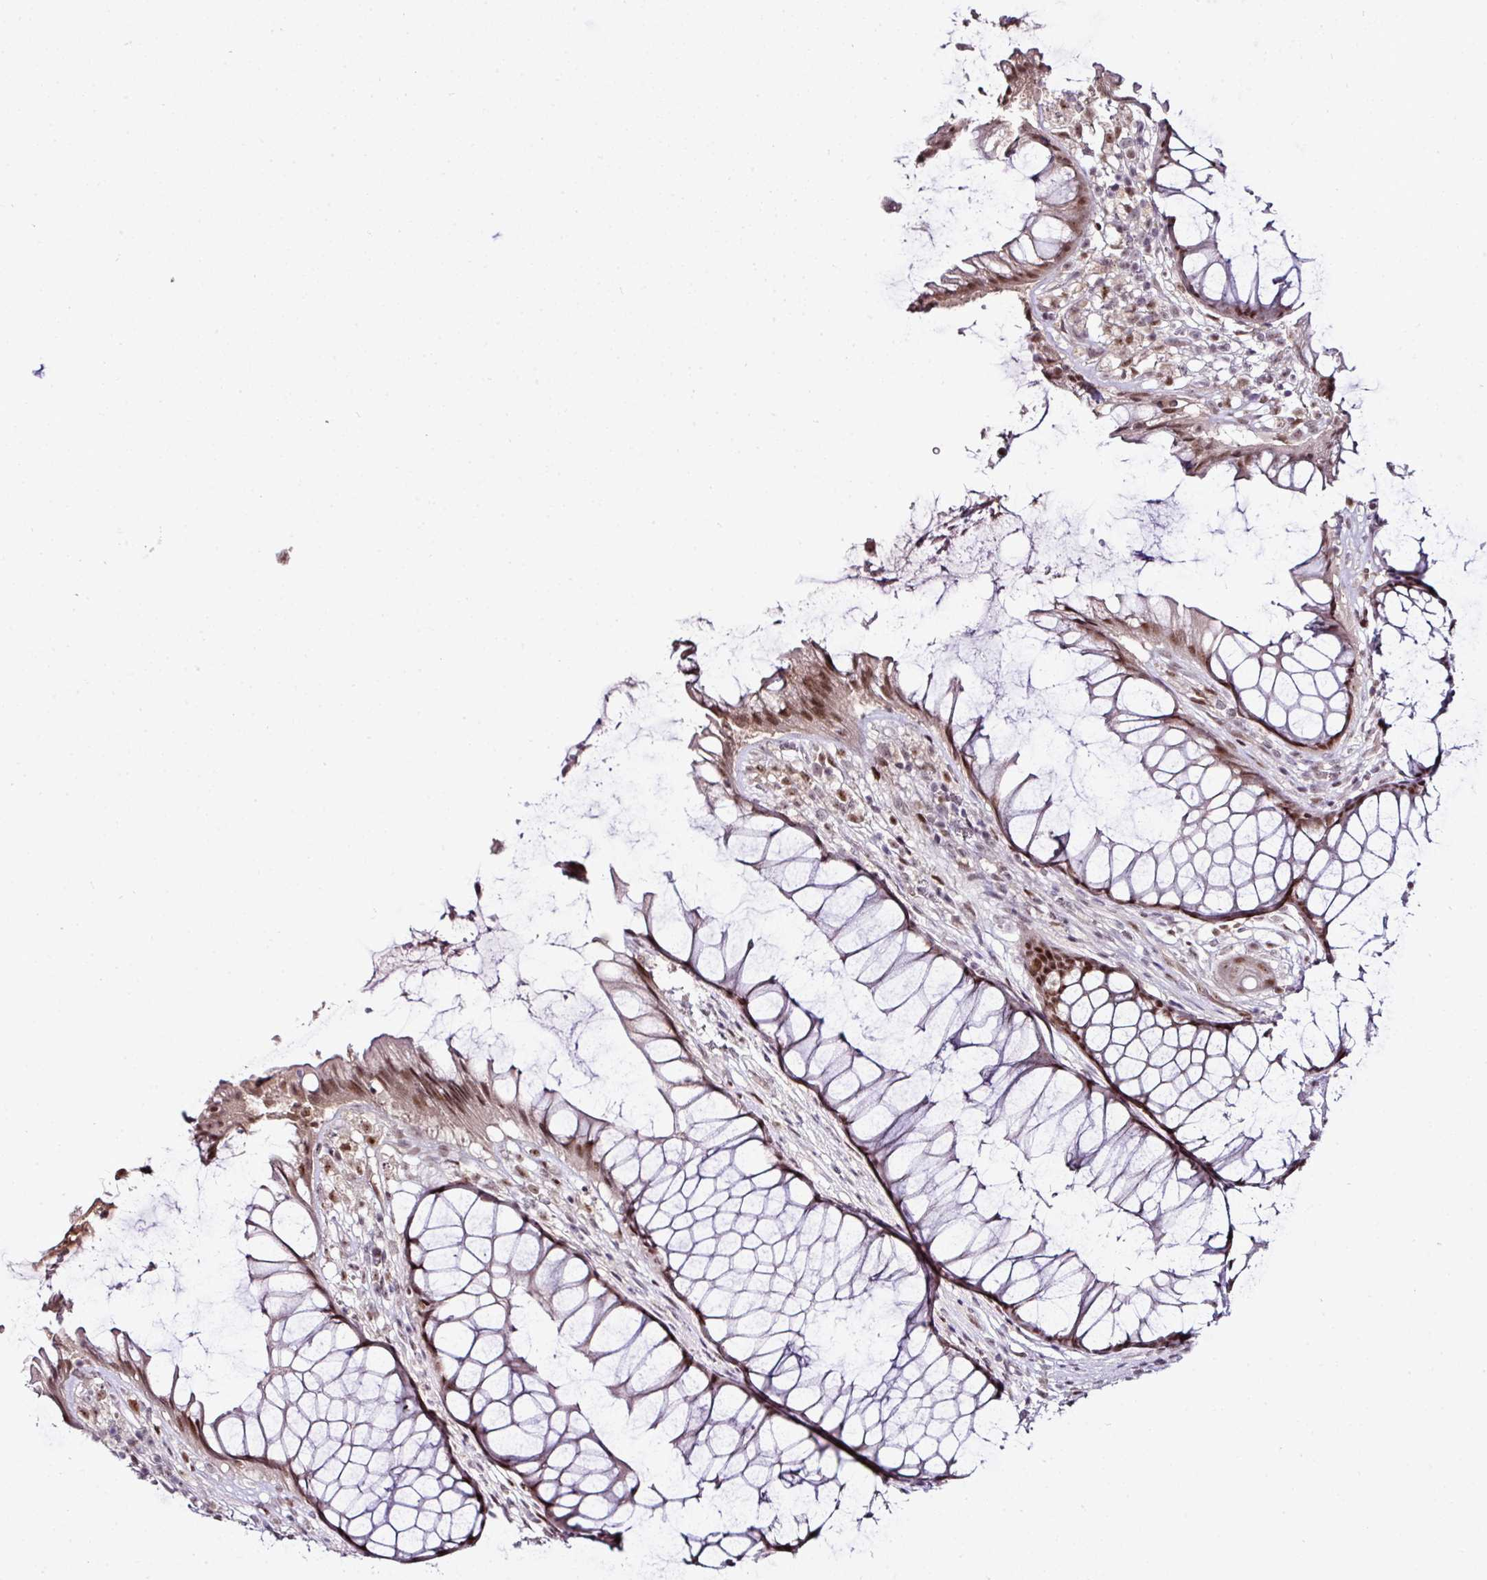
{"staining": {"intensity": "moderate", "quantity": ">75%", "location": "nuclear"}, "tissue": "rectum", "cell_type": "Glandular cells", "image_type": "normal", "snomed": [{"axis": "morphology", "description": "Normal tissue, NOS"}, {"axis": "topography", "description": "Smooth muscle"}, {"axis": "topography", "description": "Rectum"}], "caption": "A brown stain highlights moderate nuclear positivity of a protein in glandular cells of normal rectum. (IHC, brightfield microscopy, high magnification).", "gene": "KLF16", "patient": {"sex": "male", "age": 53}}